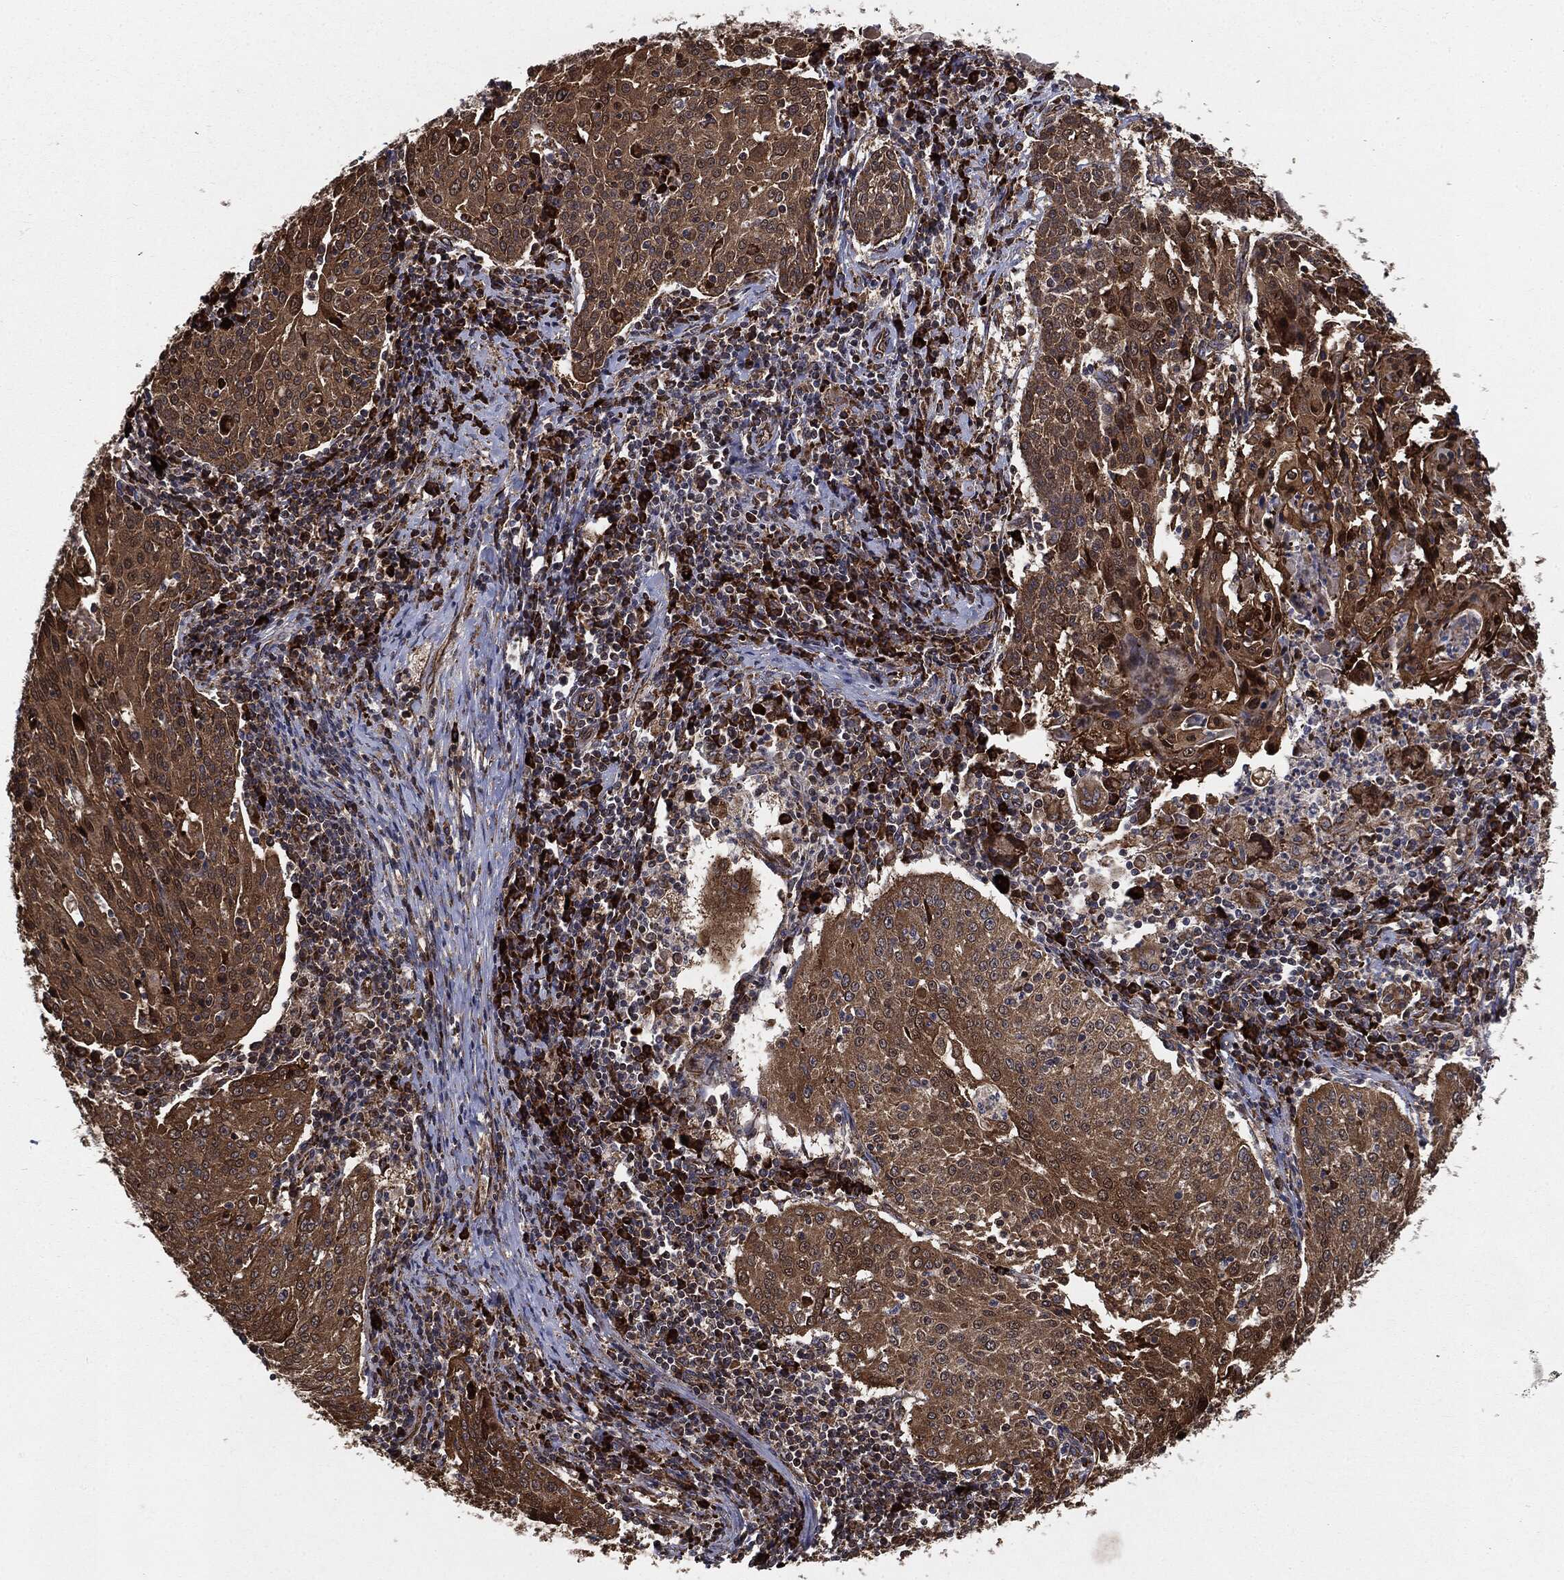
{"staining": {"intensity": "strong", "quantity": ">75%", "location": "cytoplasmic/membranous"}, "tissue": "cervical cancer", "cell_type": "Tumor cells", "image_type": "cancer", "snomed": [{"axis": "morphology", "description": "Squamous cell carcinoma, NOS"}, {"axis": "topography", "description": "Cervix"}], "caption": "Tumor cells demonstrate strong cytoplasmic/membranous staining in about >75% of cells in squamous cell carcinoma (cervical).", "gene": "CYLD", "patient": {"sex": "female", "age": 41}}